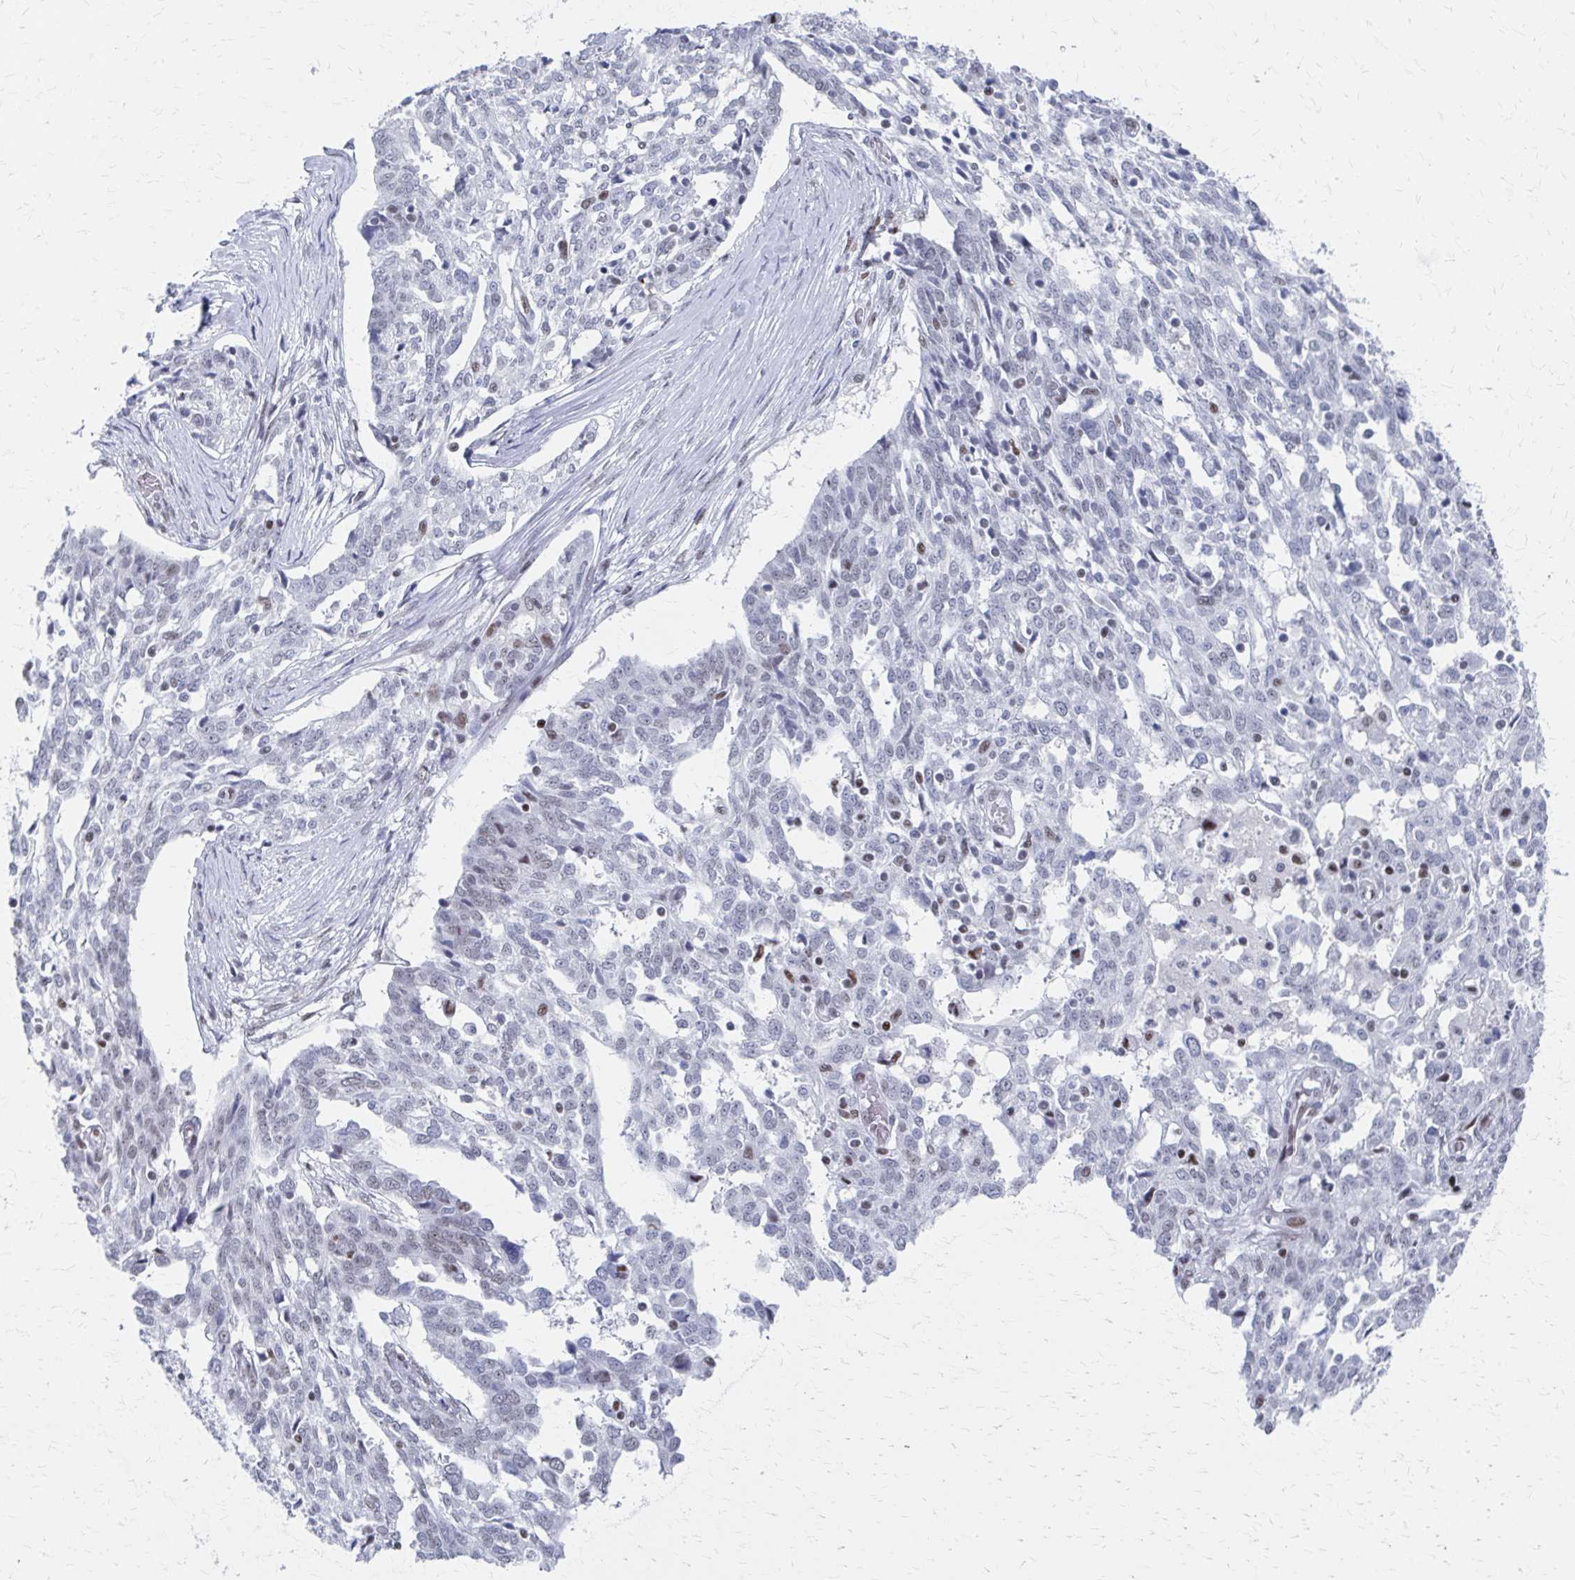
{"staining": {"intensity": "negative", "quantity": "none", "location": "none"}, "tissue": "ovarian cancer", "cell_type": "Tumor cells", "image_type": "cancer", "snomed": [{"axis": "morphology", "description": "Cystadenocarcinoma, serous, NOS"}, {"axis": "topography", "description": "Ovary"}], "caption": "The immunohistochemistry image has no significant positivity in tumor cells of ovarian serous cystadenocarcinoma tissue. Nuclei are stained in blue.", "gene": "CDIN1", "patient": {"sex": "female", "age": 67}}